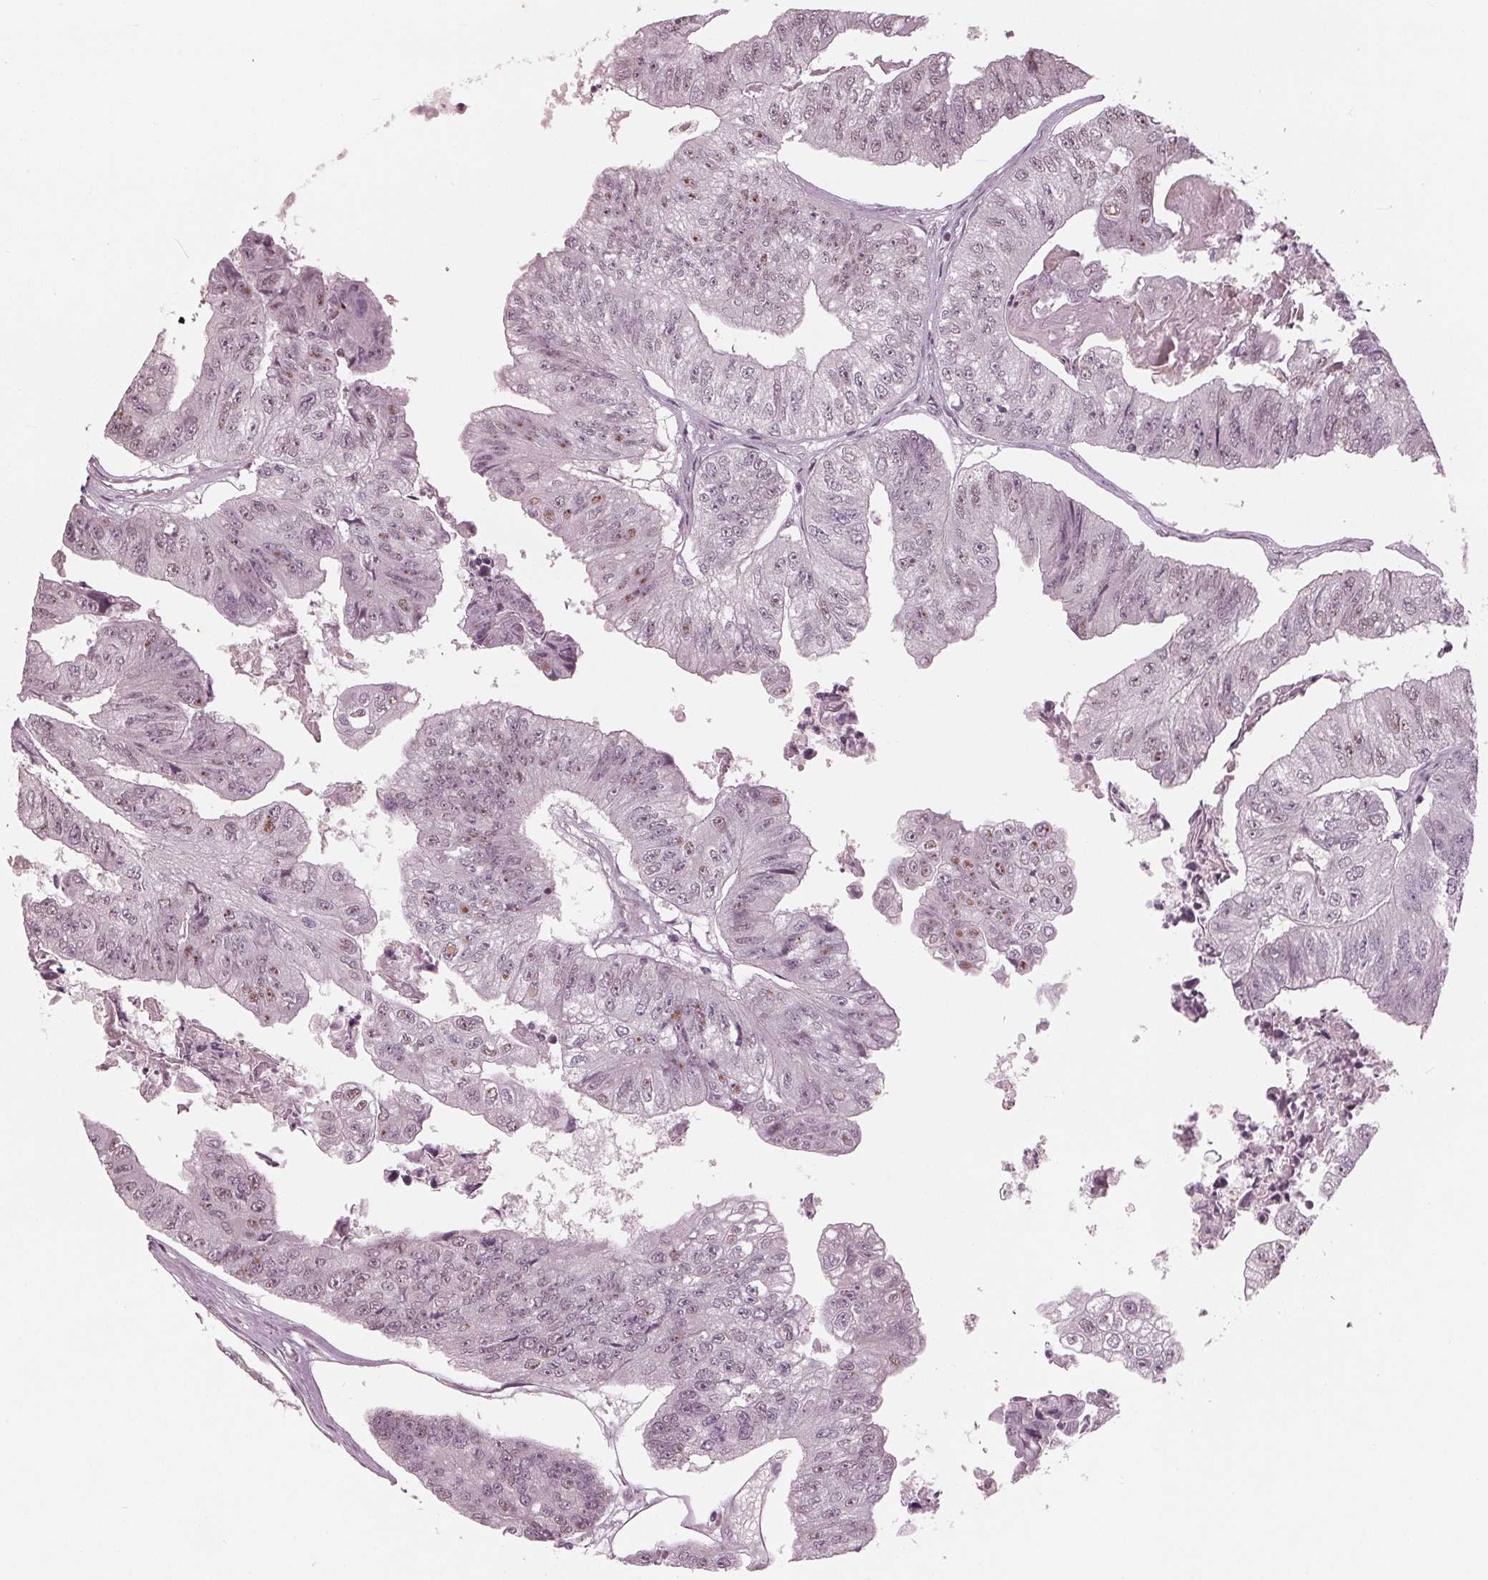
{"staining": {"intensity": "moderate", "quantity": "25%-75%", "location": "nuclear"}, "tissue": "colorectal cancer", "cell_type": "Tumor cells", "image_type": "cancer", "snomed": [{"axis": "morphology", "description": "Adenocarcinoma, NOS"}, {"axis": "topography", "description": "Colon"}], "caption": "A high-resolution histopathology image shows immunohistochemistry staining of colorectal adenocarcinoma, which exhibits moderate nuclear positivity in about 25%-75% of tumor cells.", "gene": "DNMT3L", "patient": {"sex": "female", "age": 67}}